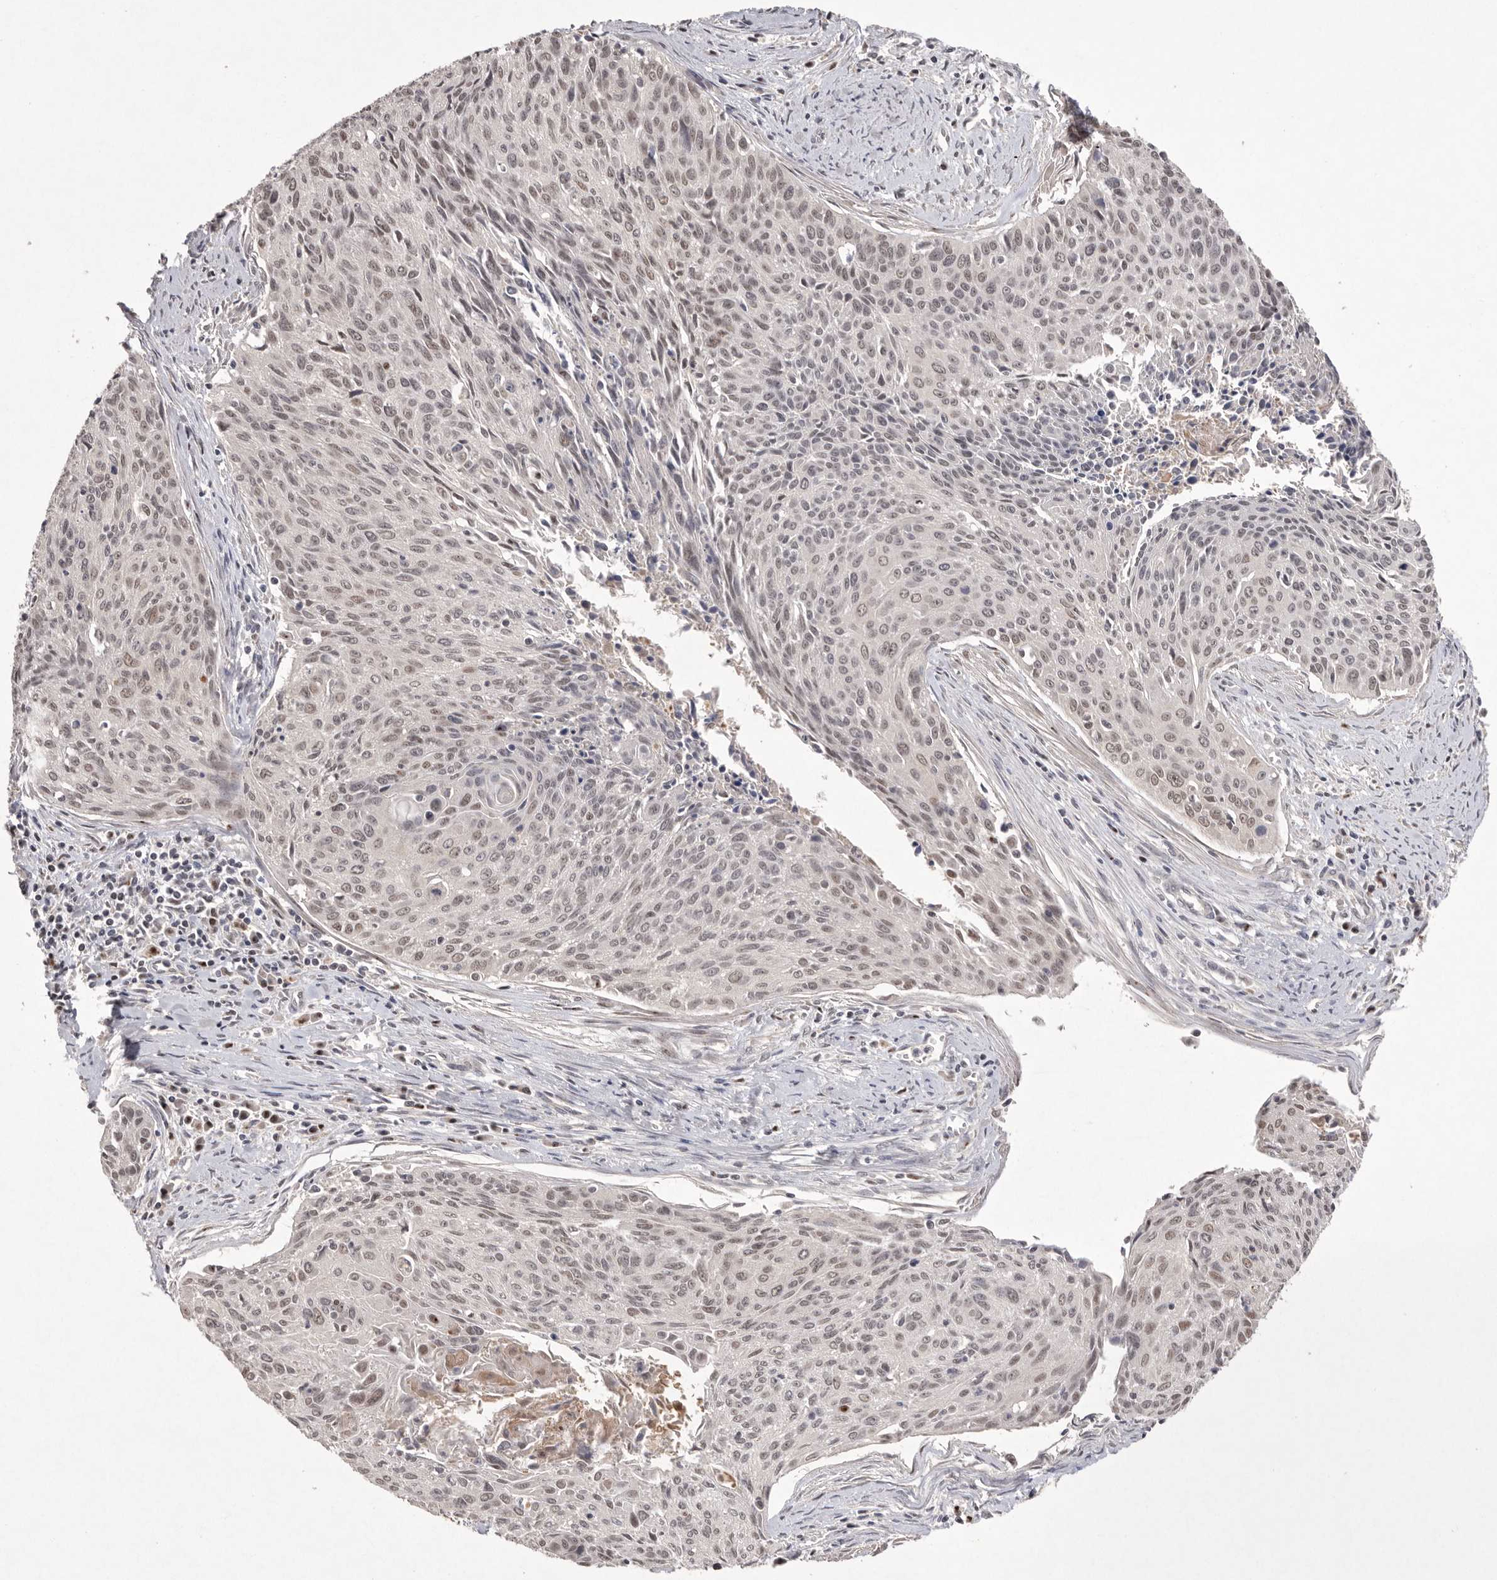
{"staining": {"intensity": "weak", "quantity": ">75%", "location": "nuclear"}, "tissue": "cervical cancer", "cell_type": "Tumor cells", "image_type": "cancer", "snomed": [{"axis": "morphology", "description": "Squamous cell carcinoma, NOS"}, {"axis": "topography", "description": "Cervix"}], "caption": "A brown stain highlights weak nuclear expression of a protein in cervical cancer tumor cells. The staining was performed using DAB, with brown indicating positive protein expression. Nuclei are stained blue with hematoxylin.", "gene": "HUS1", "patient": {"sex": "female", "age": 55}}